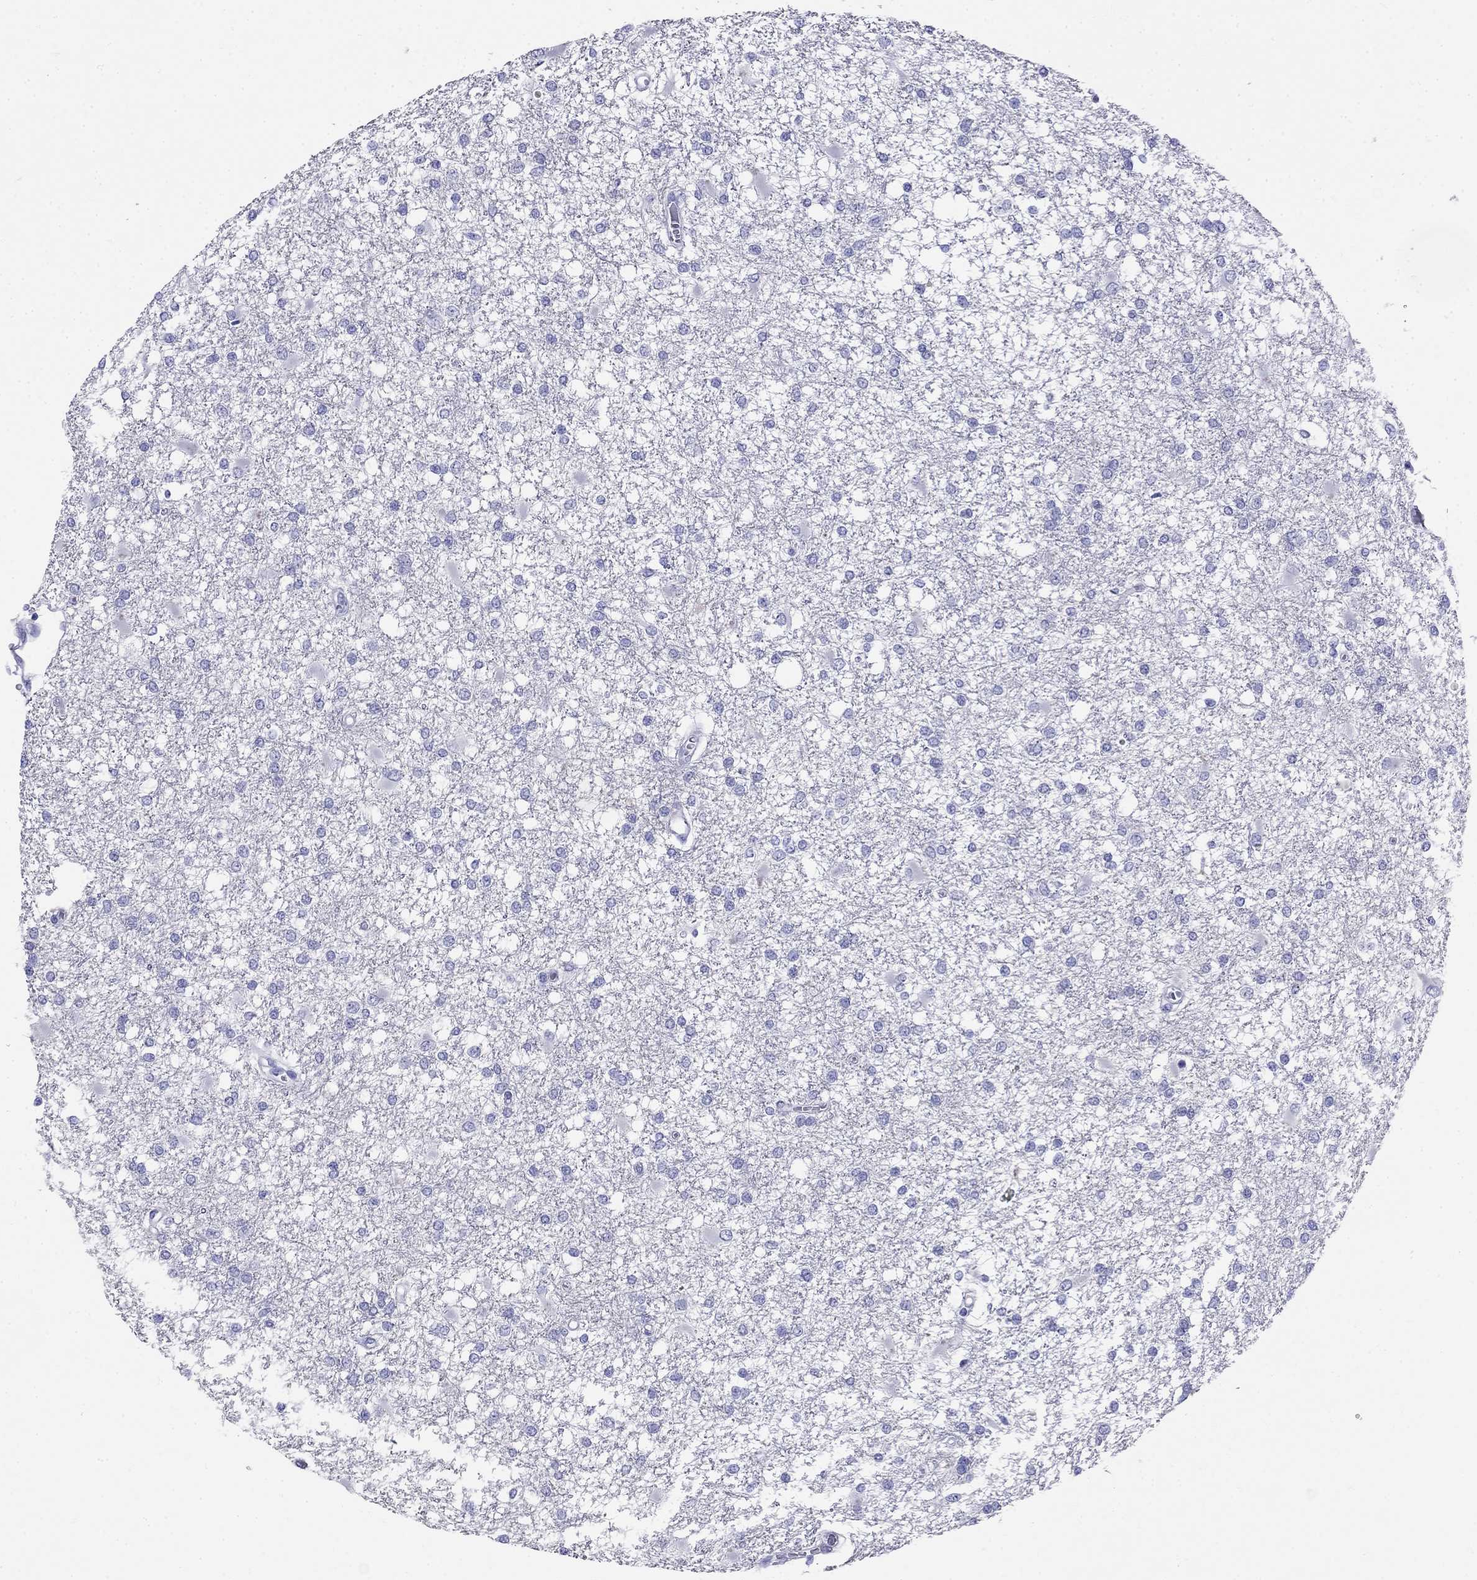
{"staining": {"intensity": "negative", "quantity": "none", "location": "none"}, "tissue": "glioma", "cell_type": "Tumor cells", "image_type": "cancer", "snomed": [{"axis": "morphology", "description": "Glioma, malignant, High grade"}, {"axis": "topography", "description": "Cerebral cortex"}], "caption": "IHC image of glioma stained for a protein (brown), which demonstrates no expression in tumor cells.", "gene": "PPP1R36", "patient": {"sex": "male", "age": 79}}